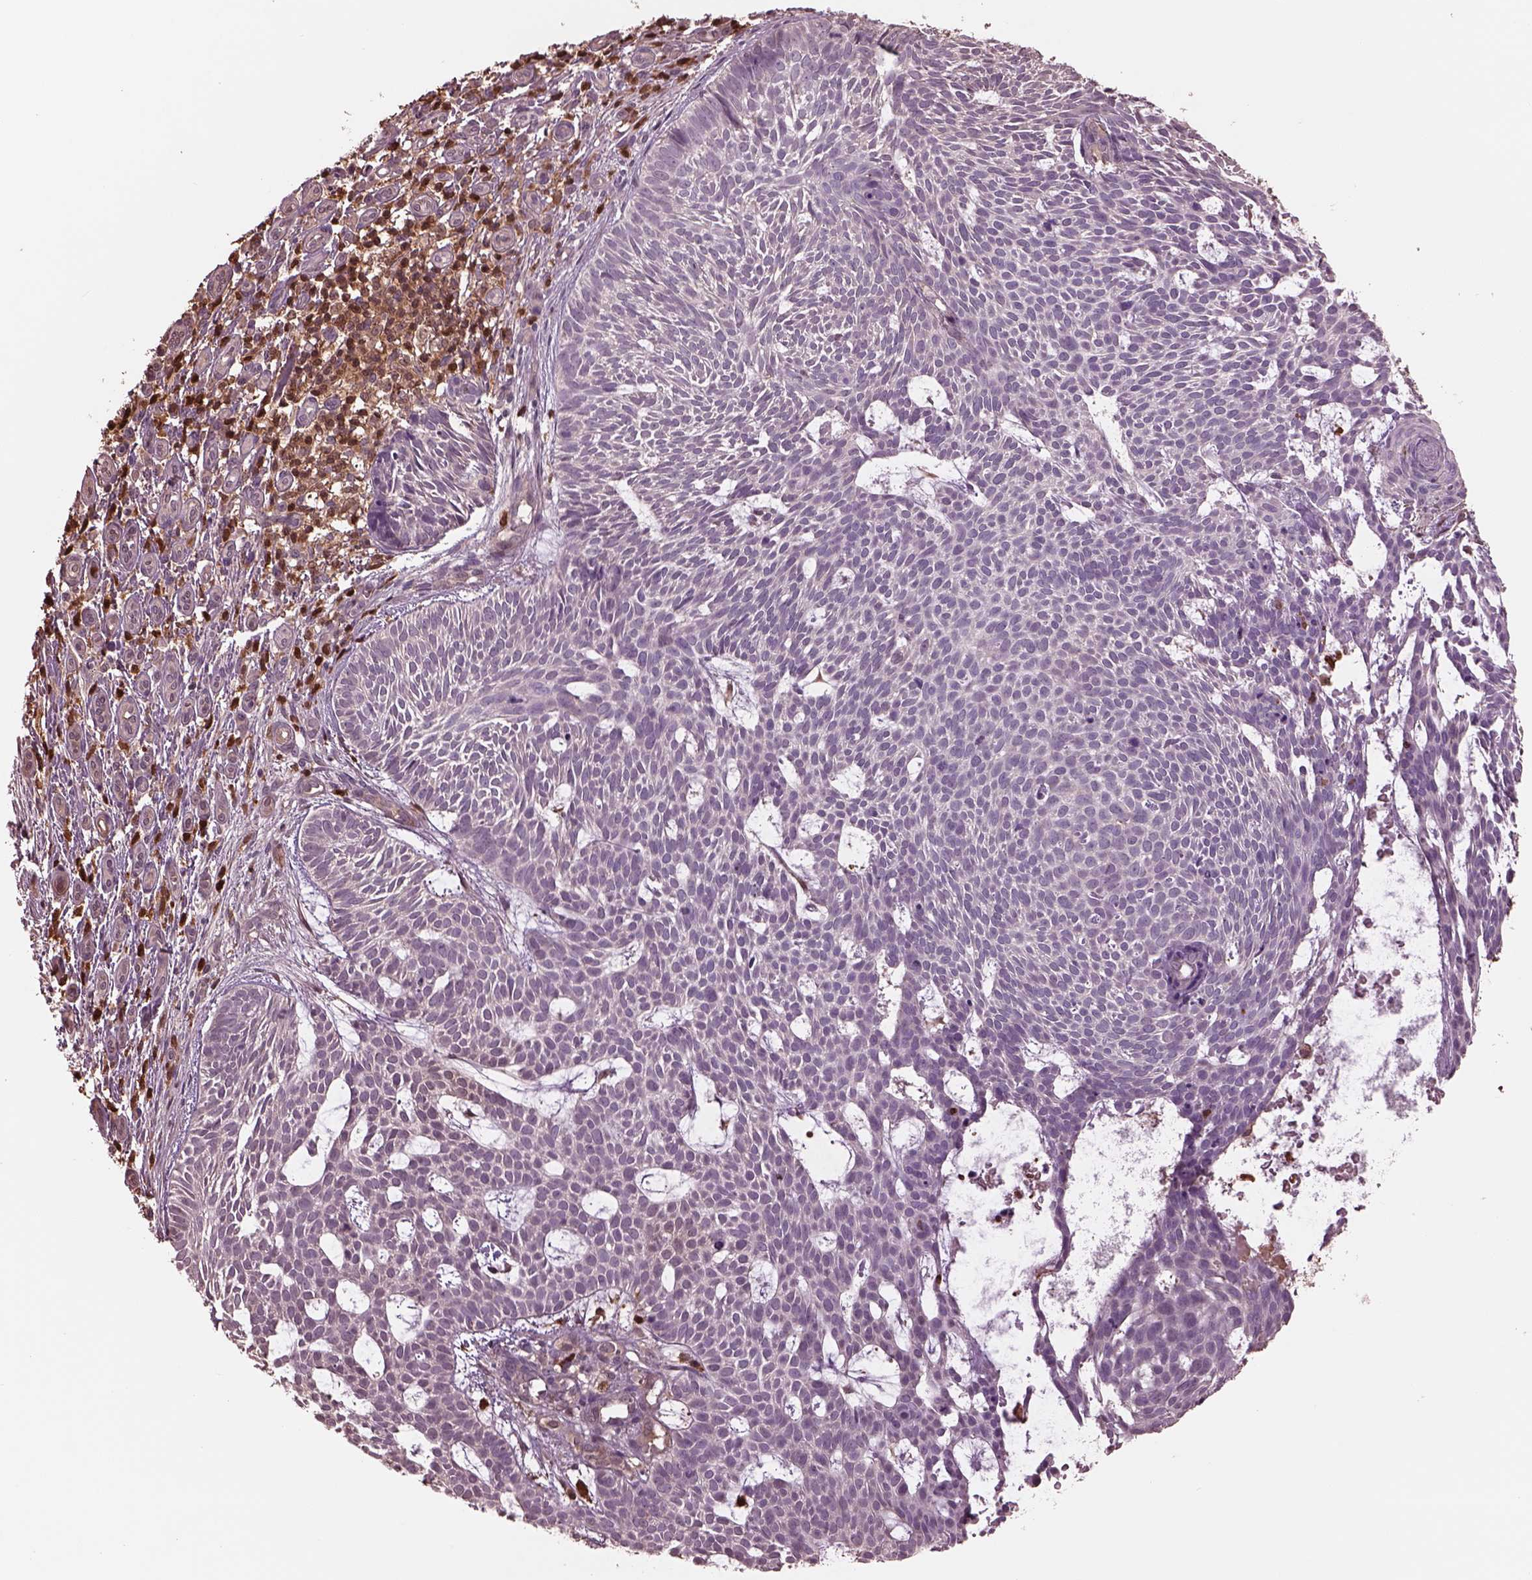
{"staining": {"intensity": "negative", "quantity": "none", "location": "none"}, "tissue": "skin cancer", "cell_type": "Tumor cells", "image_type": "cancer", "snomed": [{"axis": "morphology", "description": "Basal cell carcinoma"}, {"axis": "topography", "description": "Skin"}], "caption": "Tumor cells are negative for protein expression in human skin cancer (basal cell carcinoma).", "gene": "IL31RA", "patient": {"sex": "male", "age": 59}}